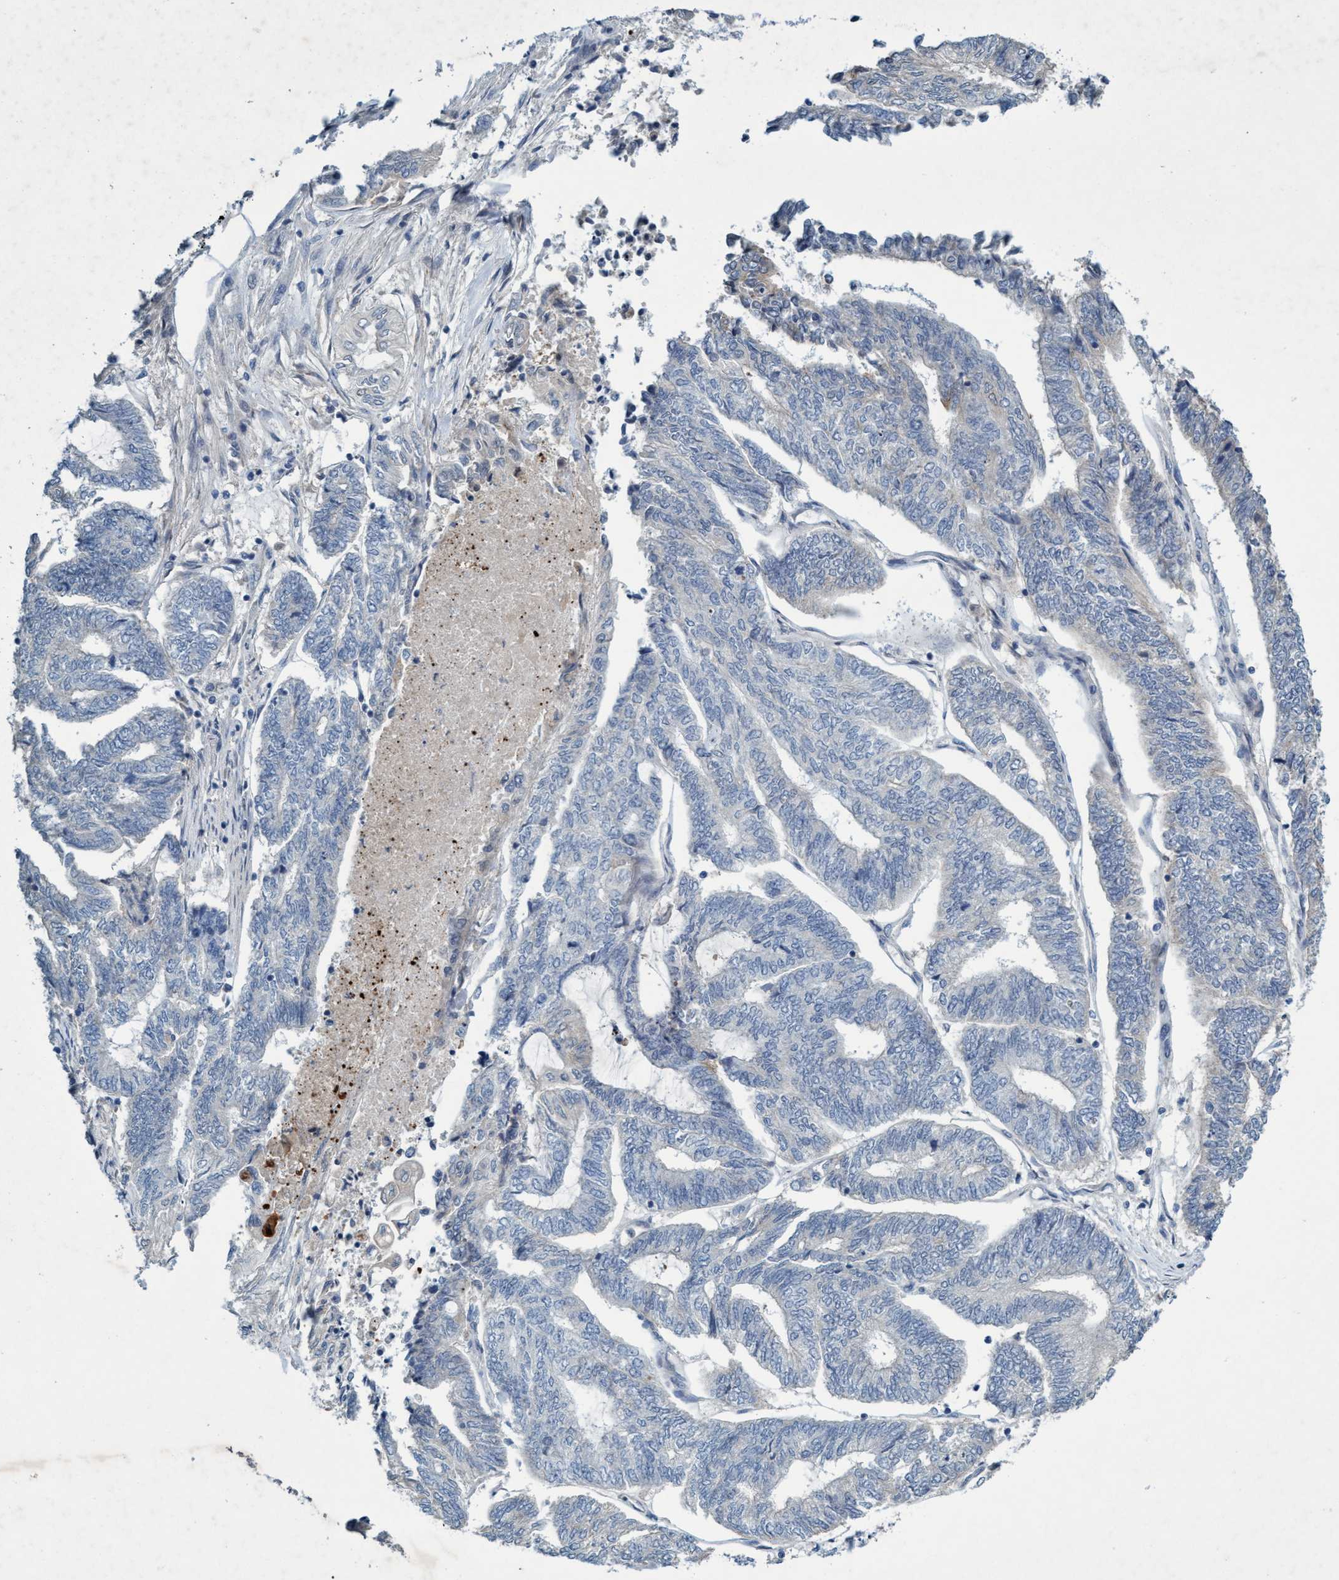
{"staining": {"intensity": "negative", "quantity": "none", "location": "none"}, "tissue": "endometrial cancer", "cell_type": "Tumor cells", "image_type": "cancer", "snomed": [{"axis": "morphology", "description": "Adenocarcinoma, NOS"}, {"axis": "topography", "description": "Uterus"}, {"axis": "topography", "description": "Endometrium"}], "caption": "Tumor cells show no significant protein expression in adenocarcinoma (endometrial).", "gene": "RNF208", "patient": {"sex": "female", "age": 70}}